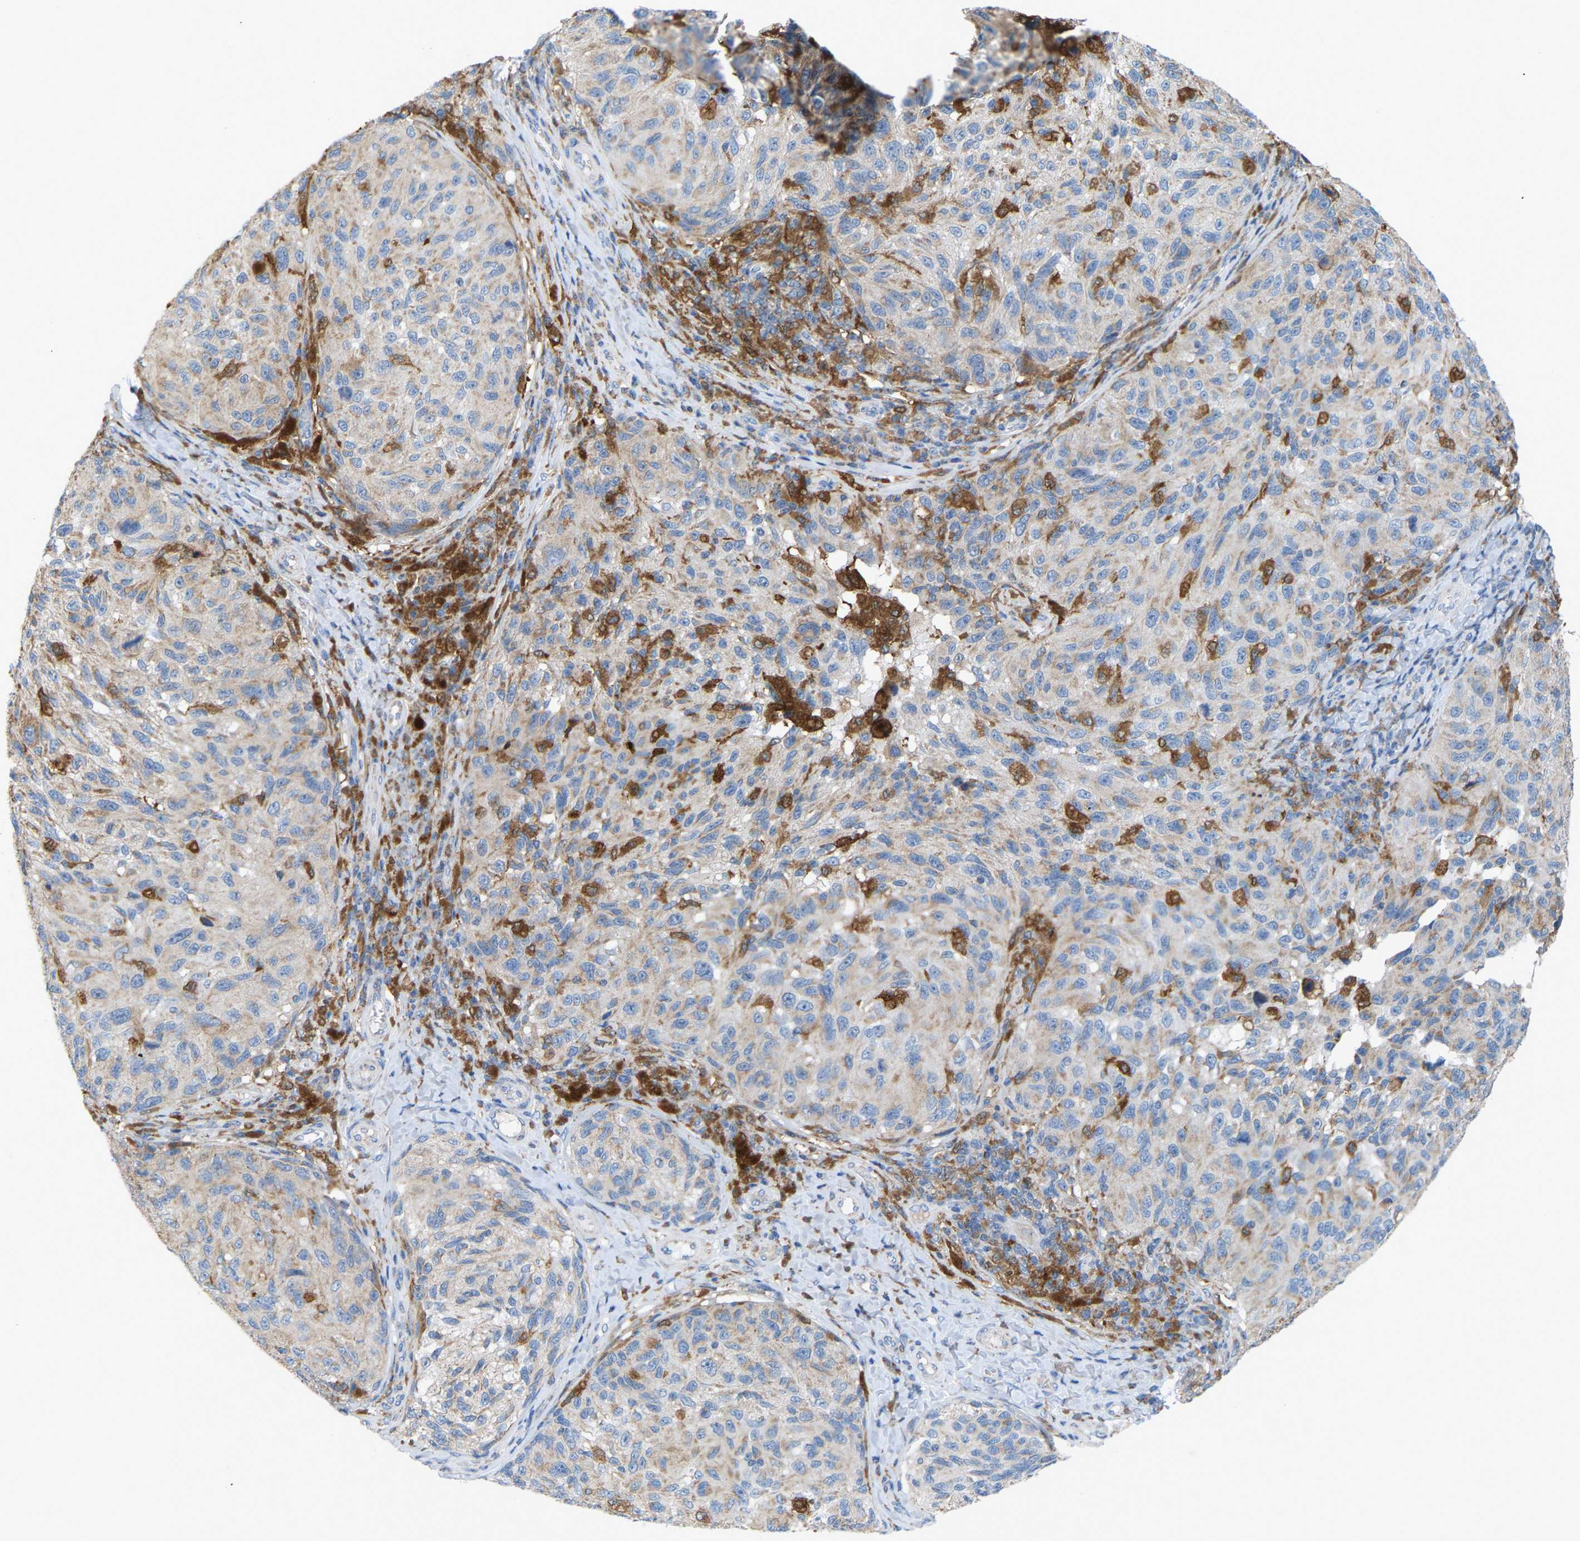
{"staining": {"intensity": "negative", "quantity": "none", "location": "none"}, "tissue": "melanoma", "cell_type": "Tumor cells", "image_type": "cancer", "snomed": [{"axis": "morphology", "description": "Malignant melanoma, NOS"}, {"axis": "topography", "description": "Skin"}], "caption": "IHC photomicrograph of neoplastic tissue: malignant melanoma stained with DAB exhibits no significant protein staining in tumor cells.", "gene": "CROT", "patient": {"sex": "female", "age": 73}}